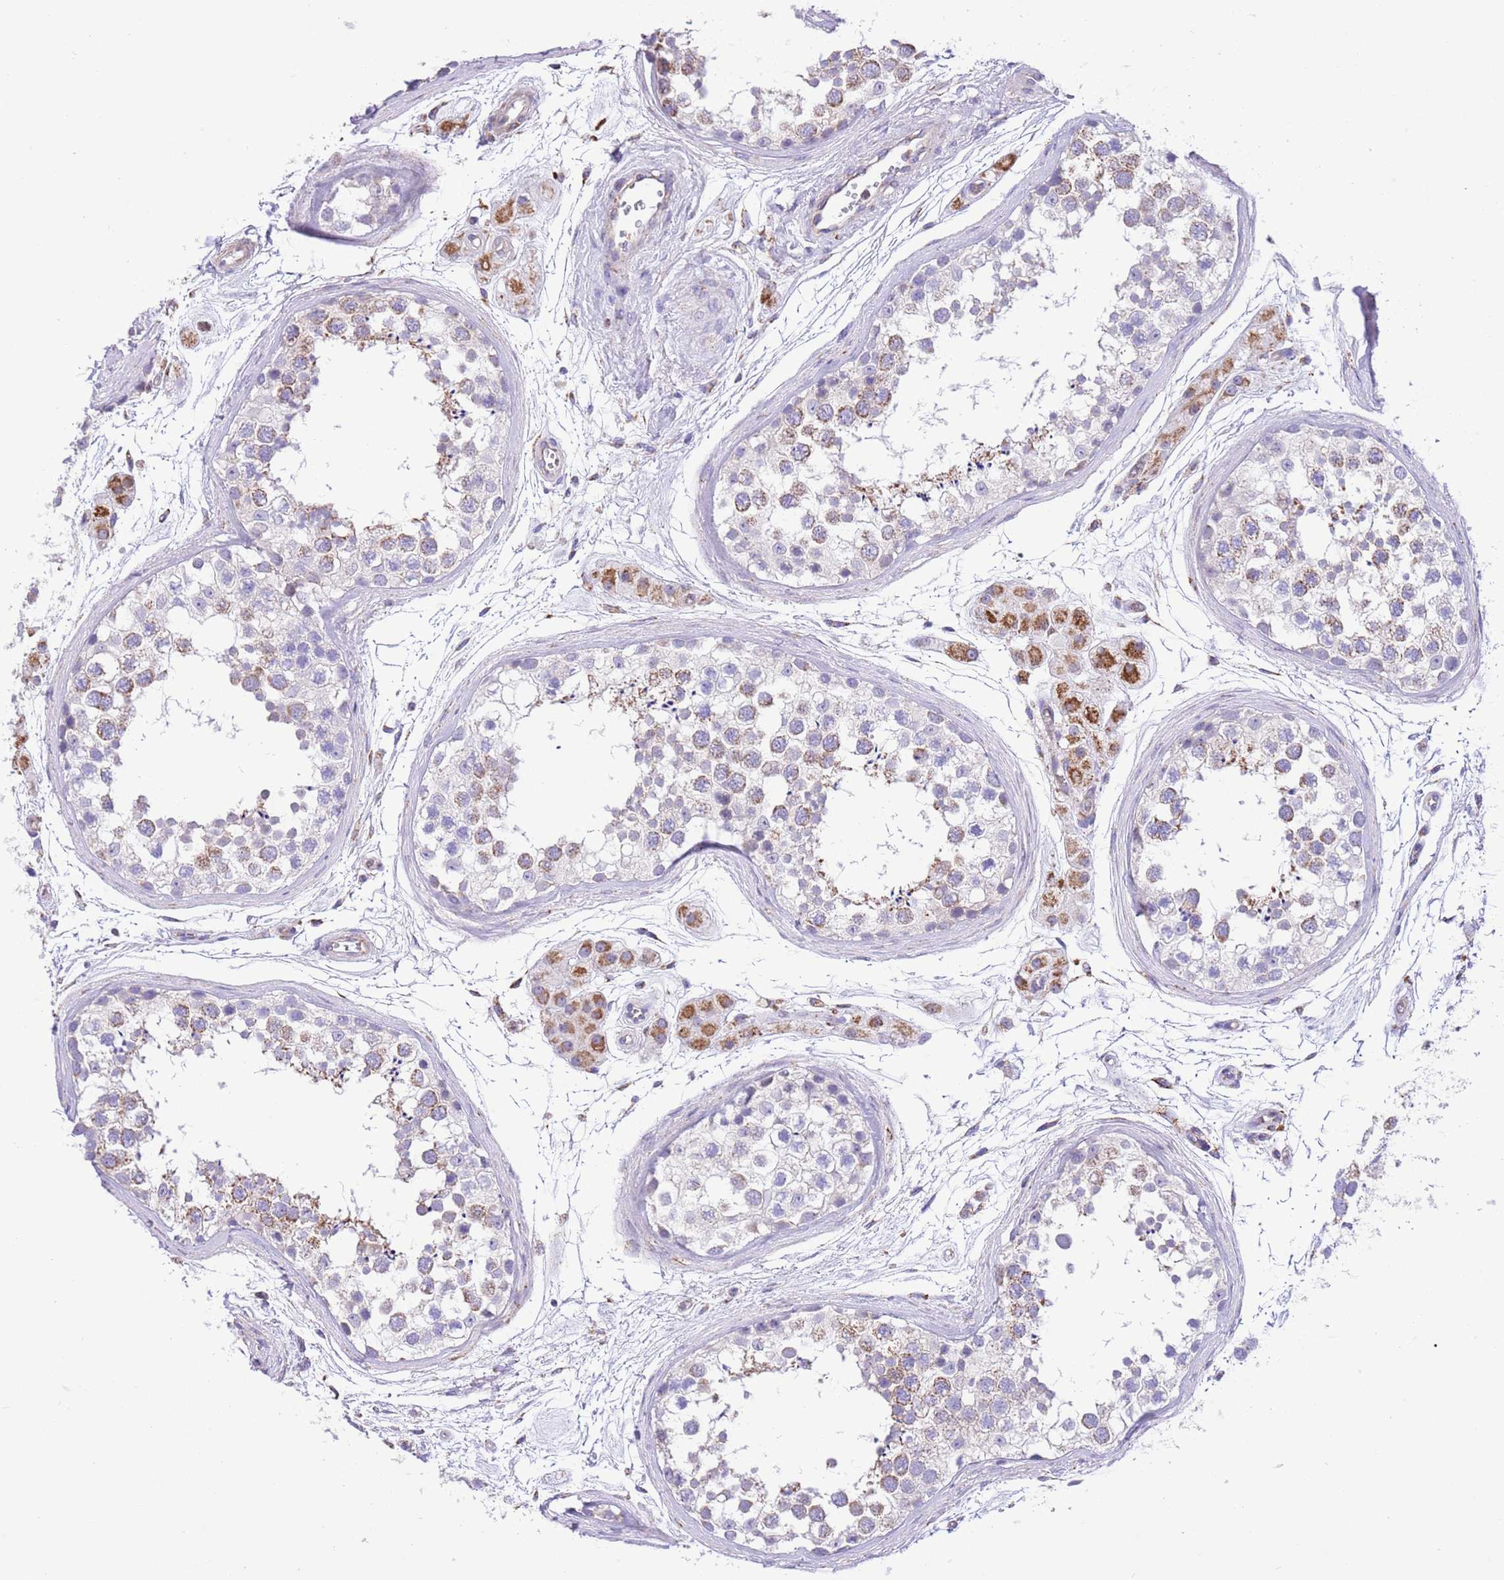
{"staining": {"intensity": "weak", "quantity": "<25%", "location": "cytoplasmic/membranous"}, "tissue": "testis", "cell_type": "Cells in seminiferous ducts", "image_type": "normal", "snomed": [{"axis": "morphology", "description": "Normal tissue, NOS"}, {"axis": "topography", "description": "Testis"}], "caption": "Testis stained for a protein using immunohistochemistry (IHC) exhibits no expression cells in seminiferous ducts.", "gene": "SS18L2", "patient": {"sex": "male", "age": 56}}